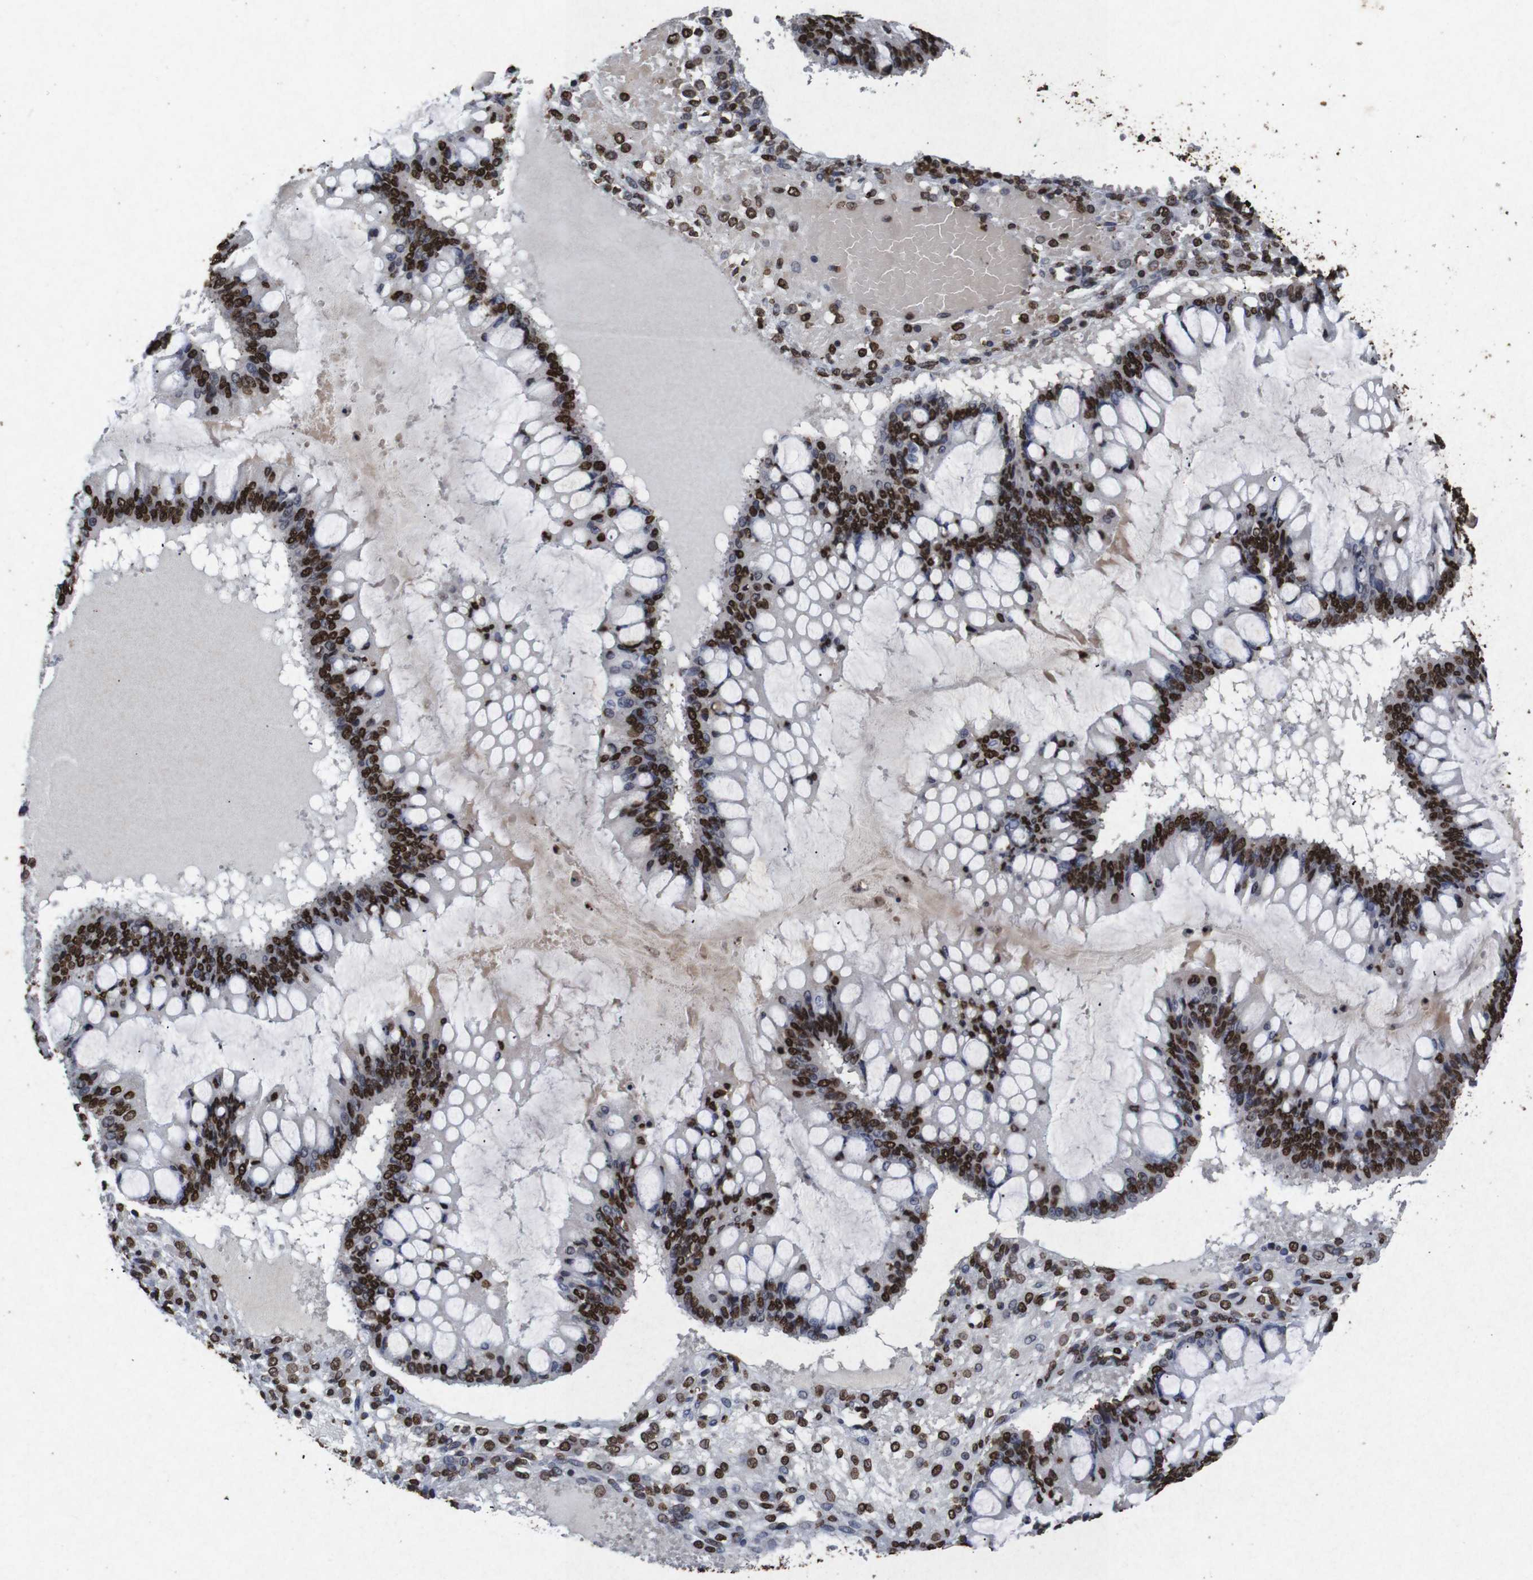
{"staining": {"intensity": "strong", "quantity": ">75%", "location": "nuclear"}, "tissue": "ovarian cancer", "cell_type": "Tumor cells", "image_type": "cancer", "snomed": [{"axis": "morphology", "description": "Cystadenocarcinoma, mucinous, NOS"}, {"axis": "topography", "description": "Ovary"}], "caption": "Immunohistochemical staining of human mucinous cystadenocarcinoma (ovarian) shows high levels of strong nuclear protein staining in about >75% of tumor cells.", "gene": "MDM2", "patient": {"sex": "female", "age": 73}}